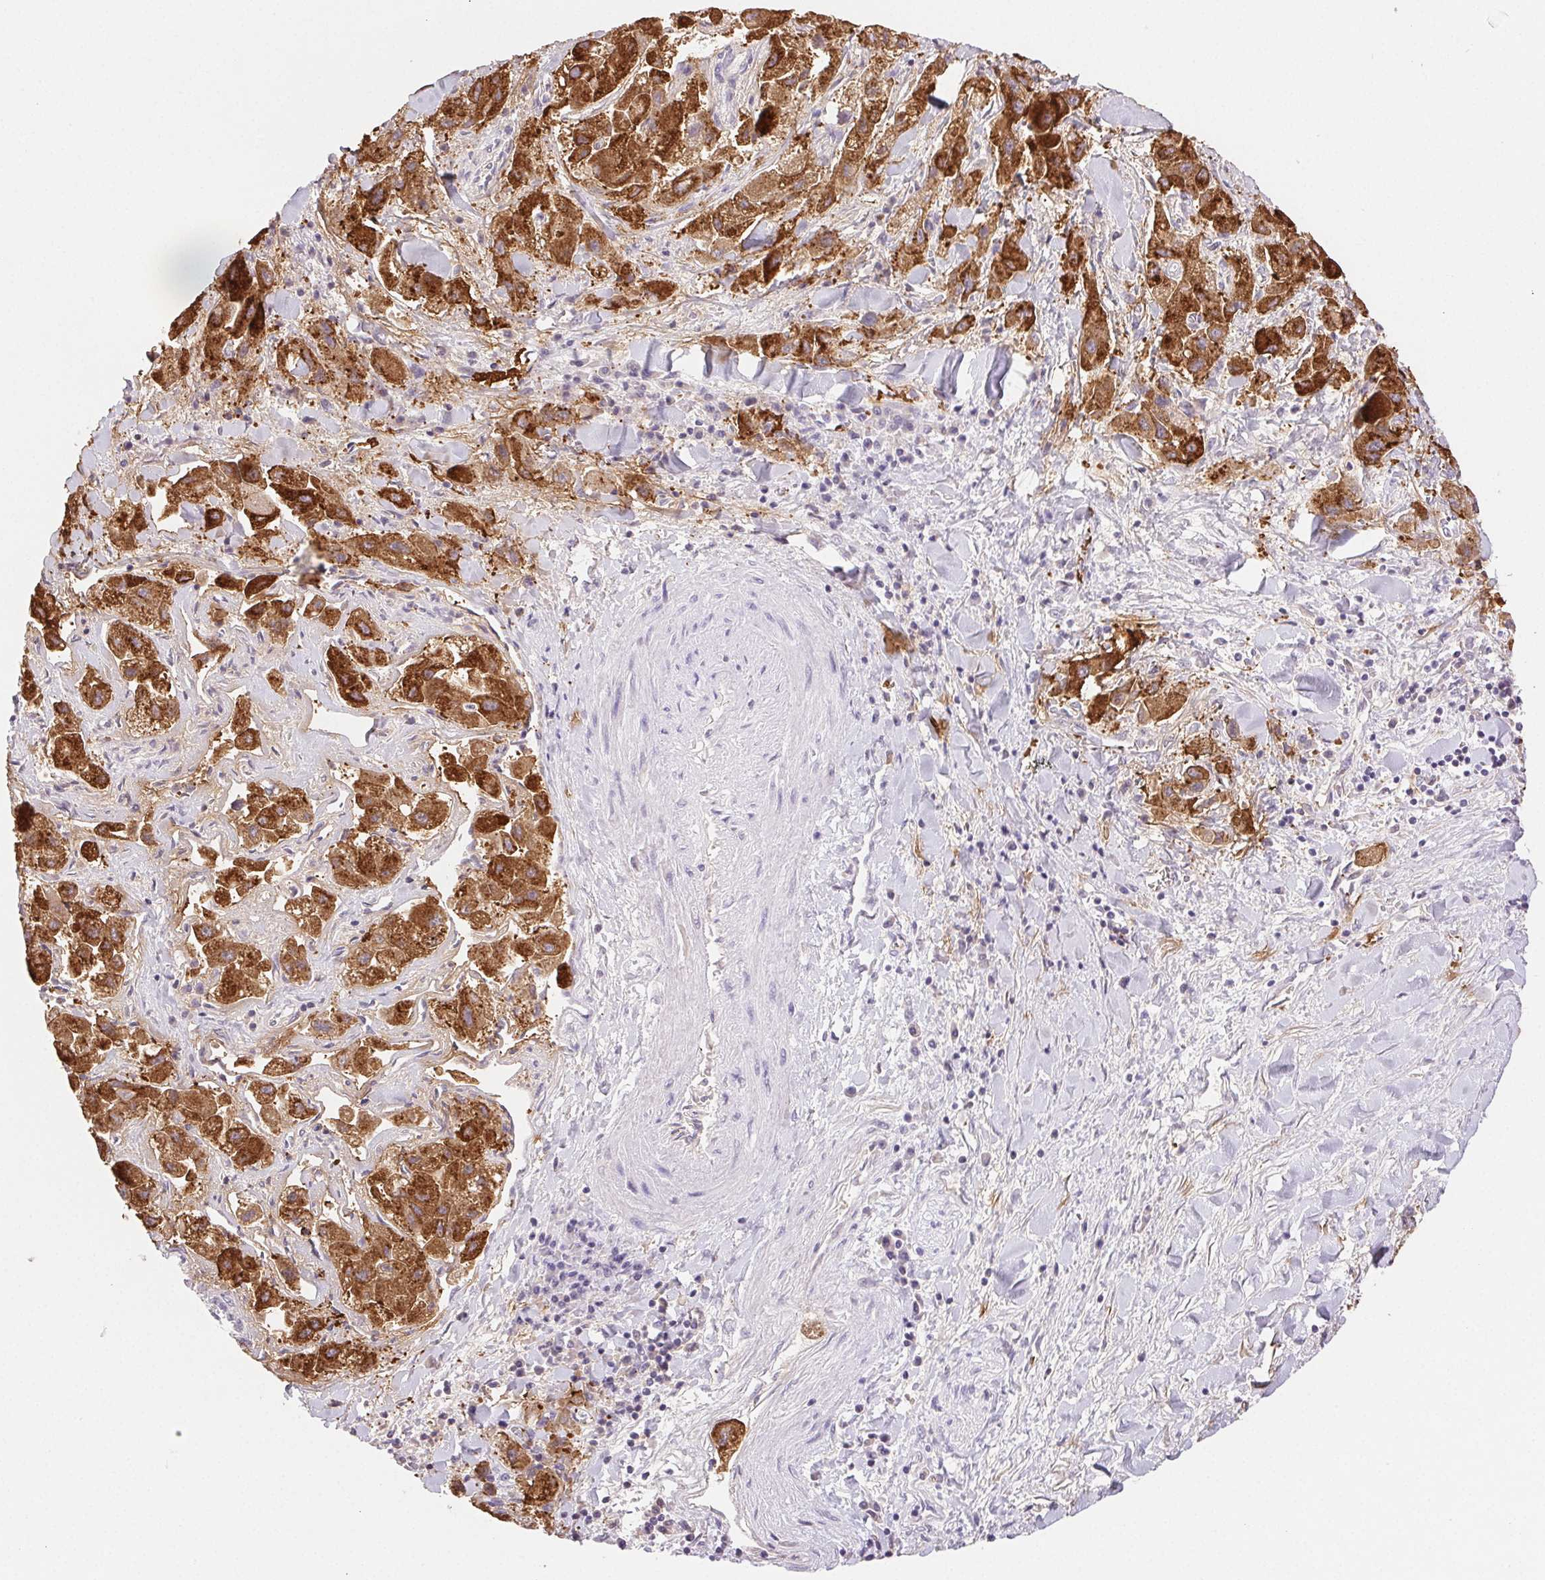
{"staining": {"intensity": "moderate", "quantity": ">75%", "location": "cytoplasmic/membranous"}, "tissue": "liver cancer", "cell_type": "Tumor cells", "image_type": "cancer", "snomed": [{"axis": "morphology", "description": "Carcinoma, Hepatocellular, NOS"}, {"axis": "topography", "description": "Liver"}], "caption": "Human liver cancer stained for a protein (brown) demonstrates moderate cytoplasmic/membranous positive positivity in about >75% of tumor cells.", "gene": "FGA", "patient": {"sex": "male", "age": 24}}